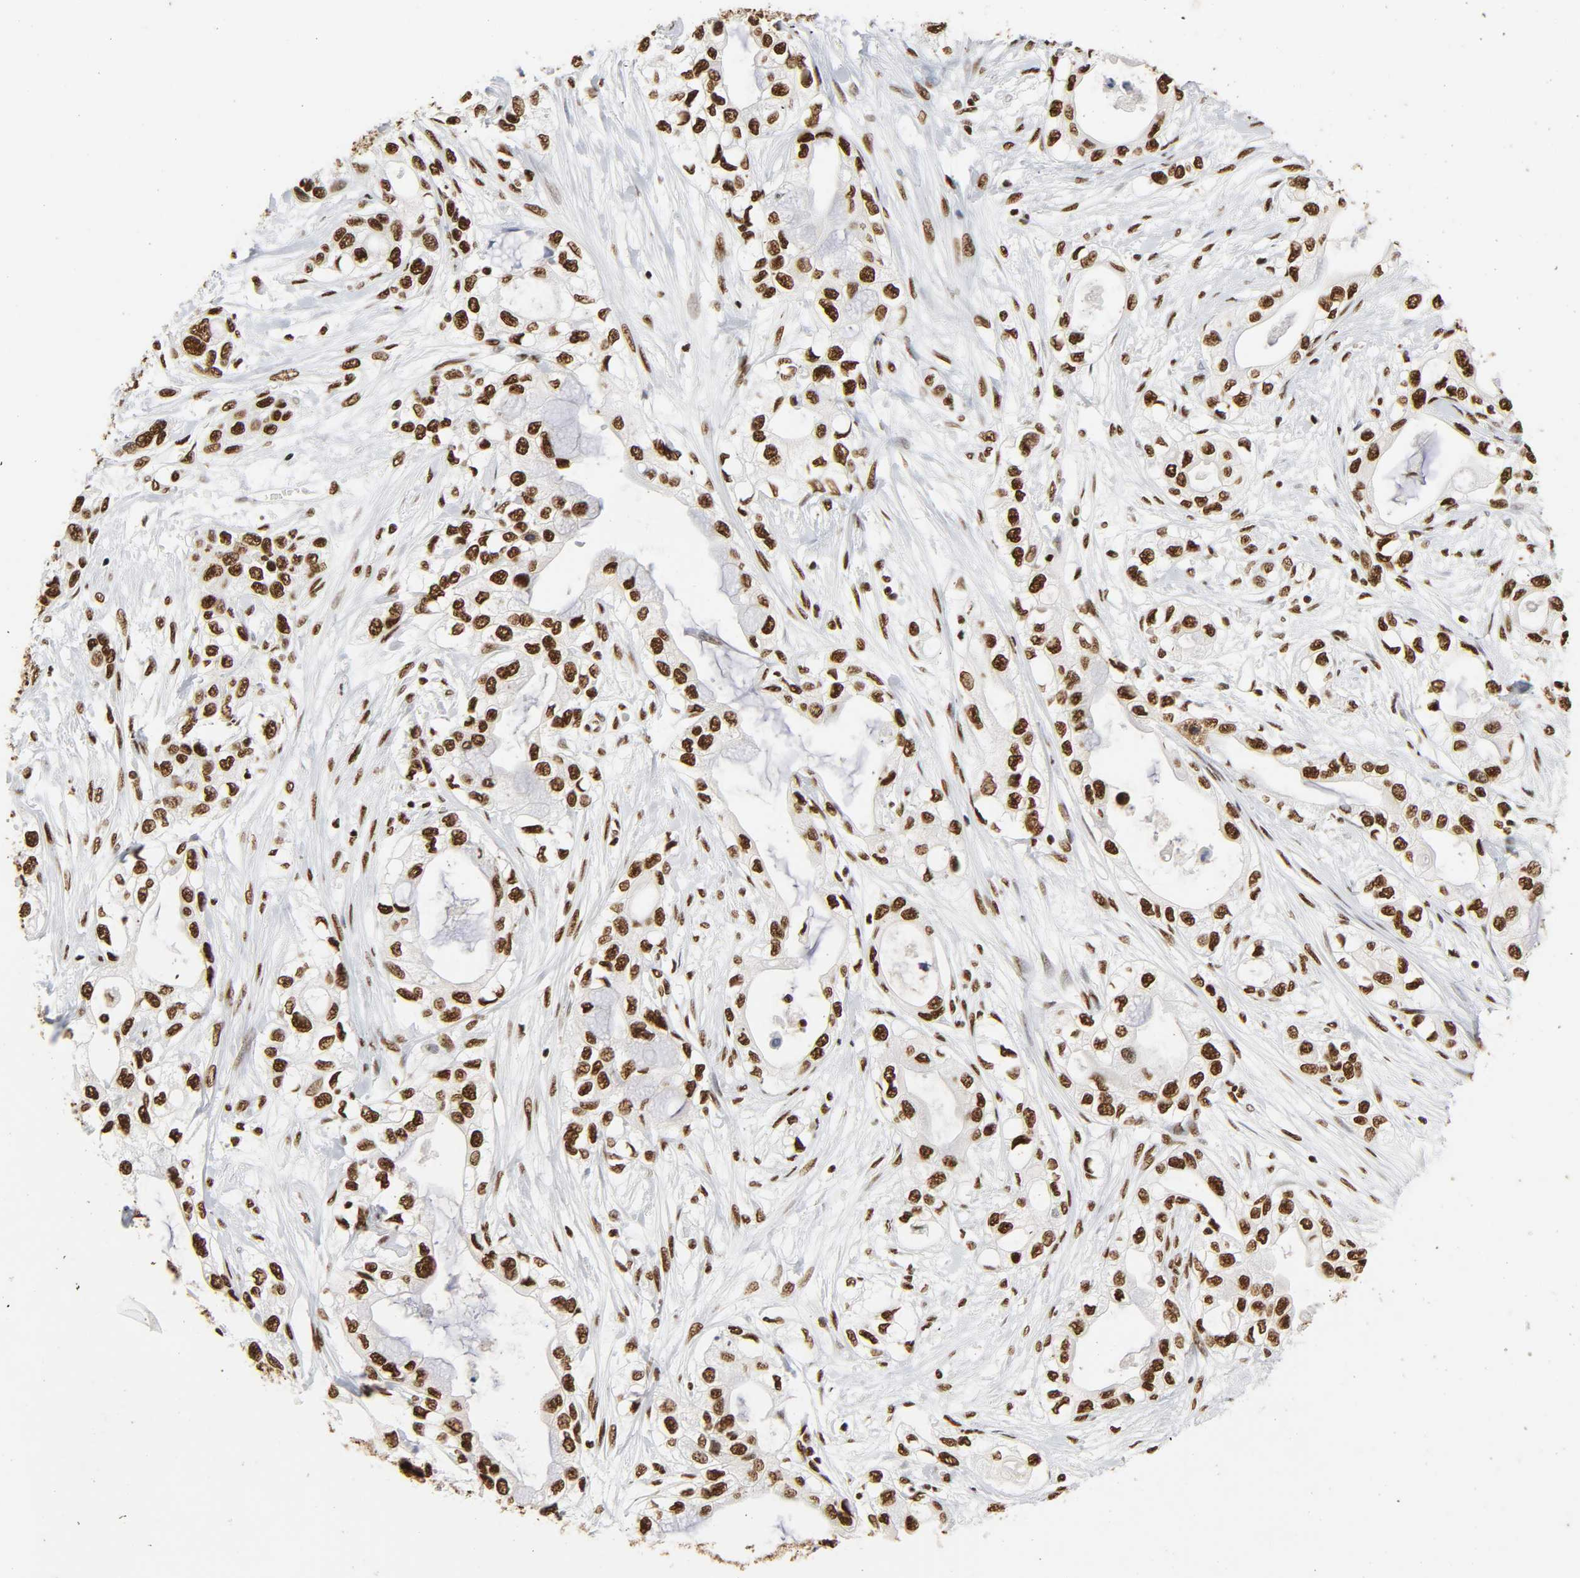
{"staining": {"intensity": "strong", "quantity": ">75%", "location": "nuclear"}, "tissue": "pancreatic cancer", "cell_type": "Tumor cells", "image_type": "cancer", "snomed": [{"axis": "morphology", "description": "Adenocarcinoma, NOS"}, {"axis": "topography", "description": "Pancreas"}], "caption": "This image reveals IHC staining of pancreatic cancer (adenocarcinoma), with high strong nuclear positivity in approximately >75% of tumor cells.", "gene": "HNRNPC", "patient": {"sex": "female", "age": 70}}